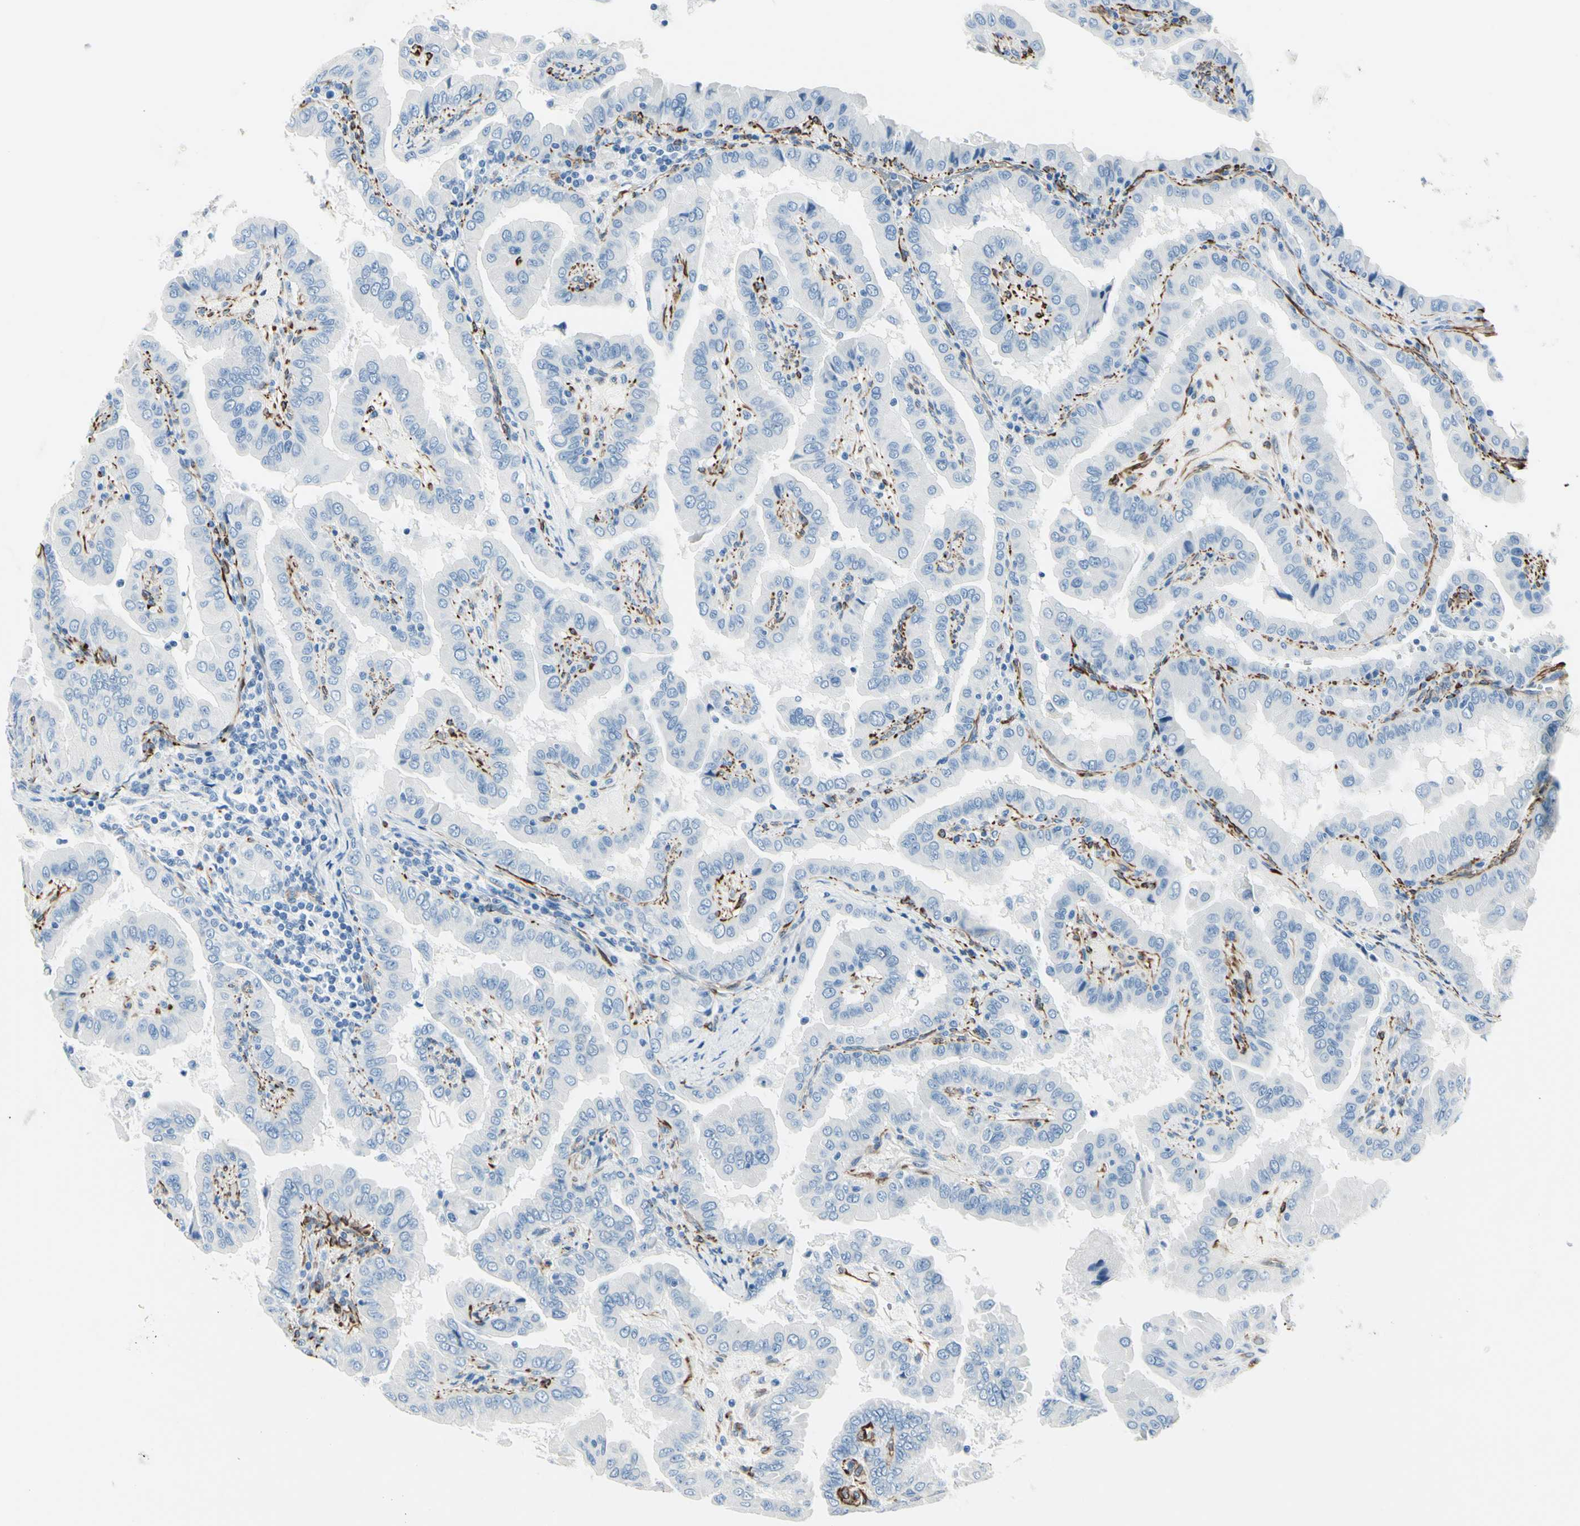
{"staining": {"intensity": "negative", "quantity": "none", "location": "none"}, "tissue": "thyroid cancer", "cell_type": "Tumor cells", "image_type": "cancer", "snomed": [{"axis": "morphology", "description": "Papillary adenocarcinoma, NOS"}, {"axis": "topography", "description": "Thyroid gland"}], "caption": "Protein analysis of papillary adenocarcinoma (thyroid) reveals no significant positivity in tumor cells.", "gene": "PTH2R", "patient": {"sex": "male", "age": 33}}